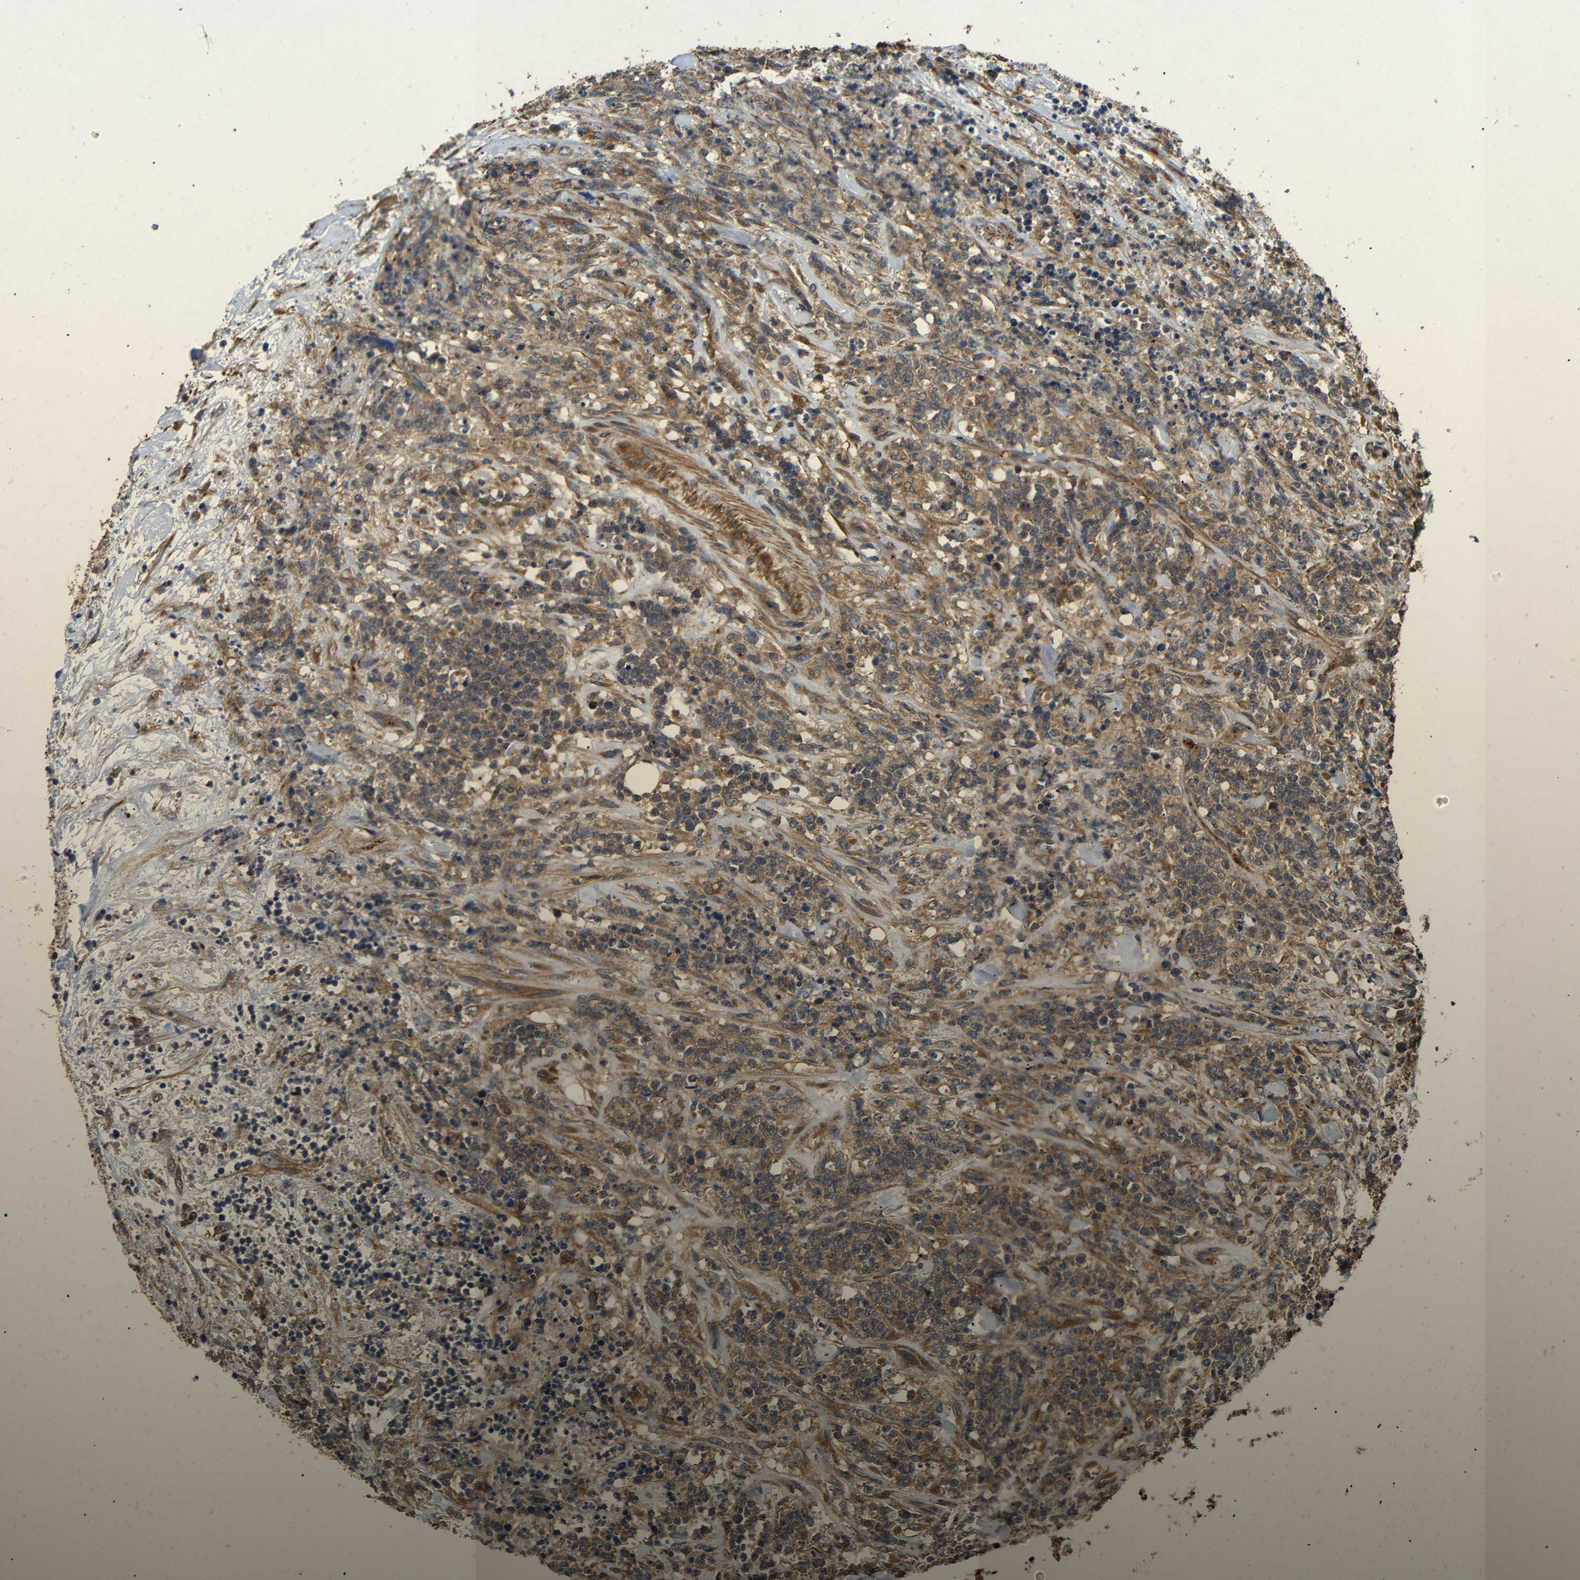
{"staining": {"intensity": "moderate", "quantity": ">75%", "location": "cytoplasmic/membranous"}, "tissue": "lymphoma", "cell_type": "Tumor cells", "image_type": "cancer", "snomed": [{"axis": "morphology", "description": "Malignant lymphoma, non-Hodgkin's type, High grade"}, {"axis": "topography", "description": "Soft tissue"}], "caption": "Brown immunohistochemical staining in high-grade malignant lymphoma, non-Hodgkin's type shows moderate cytoplasmic/membranous expression in approximately >75% of tumor cells. The staining was performed using DAB (3,3'-diaminobenzidine) to visualize the protein expression in brown, while the nuclei were stained in blue with hematoxylin (Magnification: 20x).", "gene": "EIF2S1", "patient": {"sex": "male", "age": 18}}